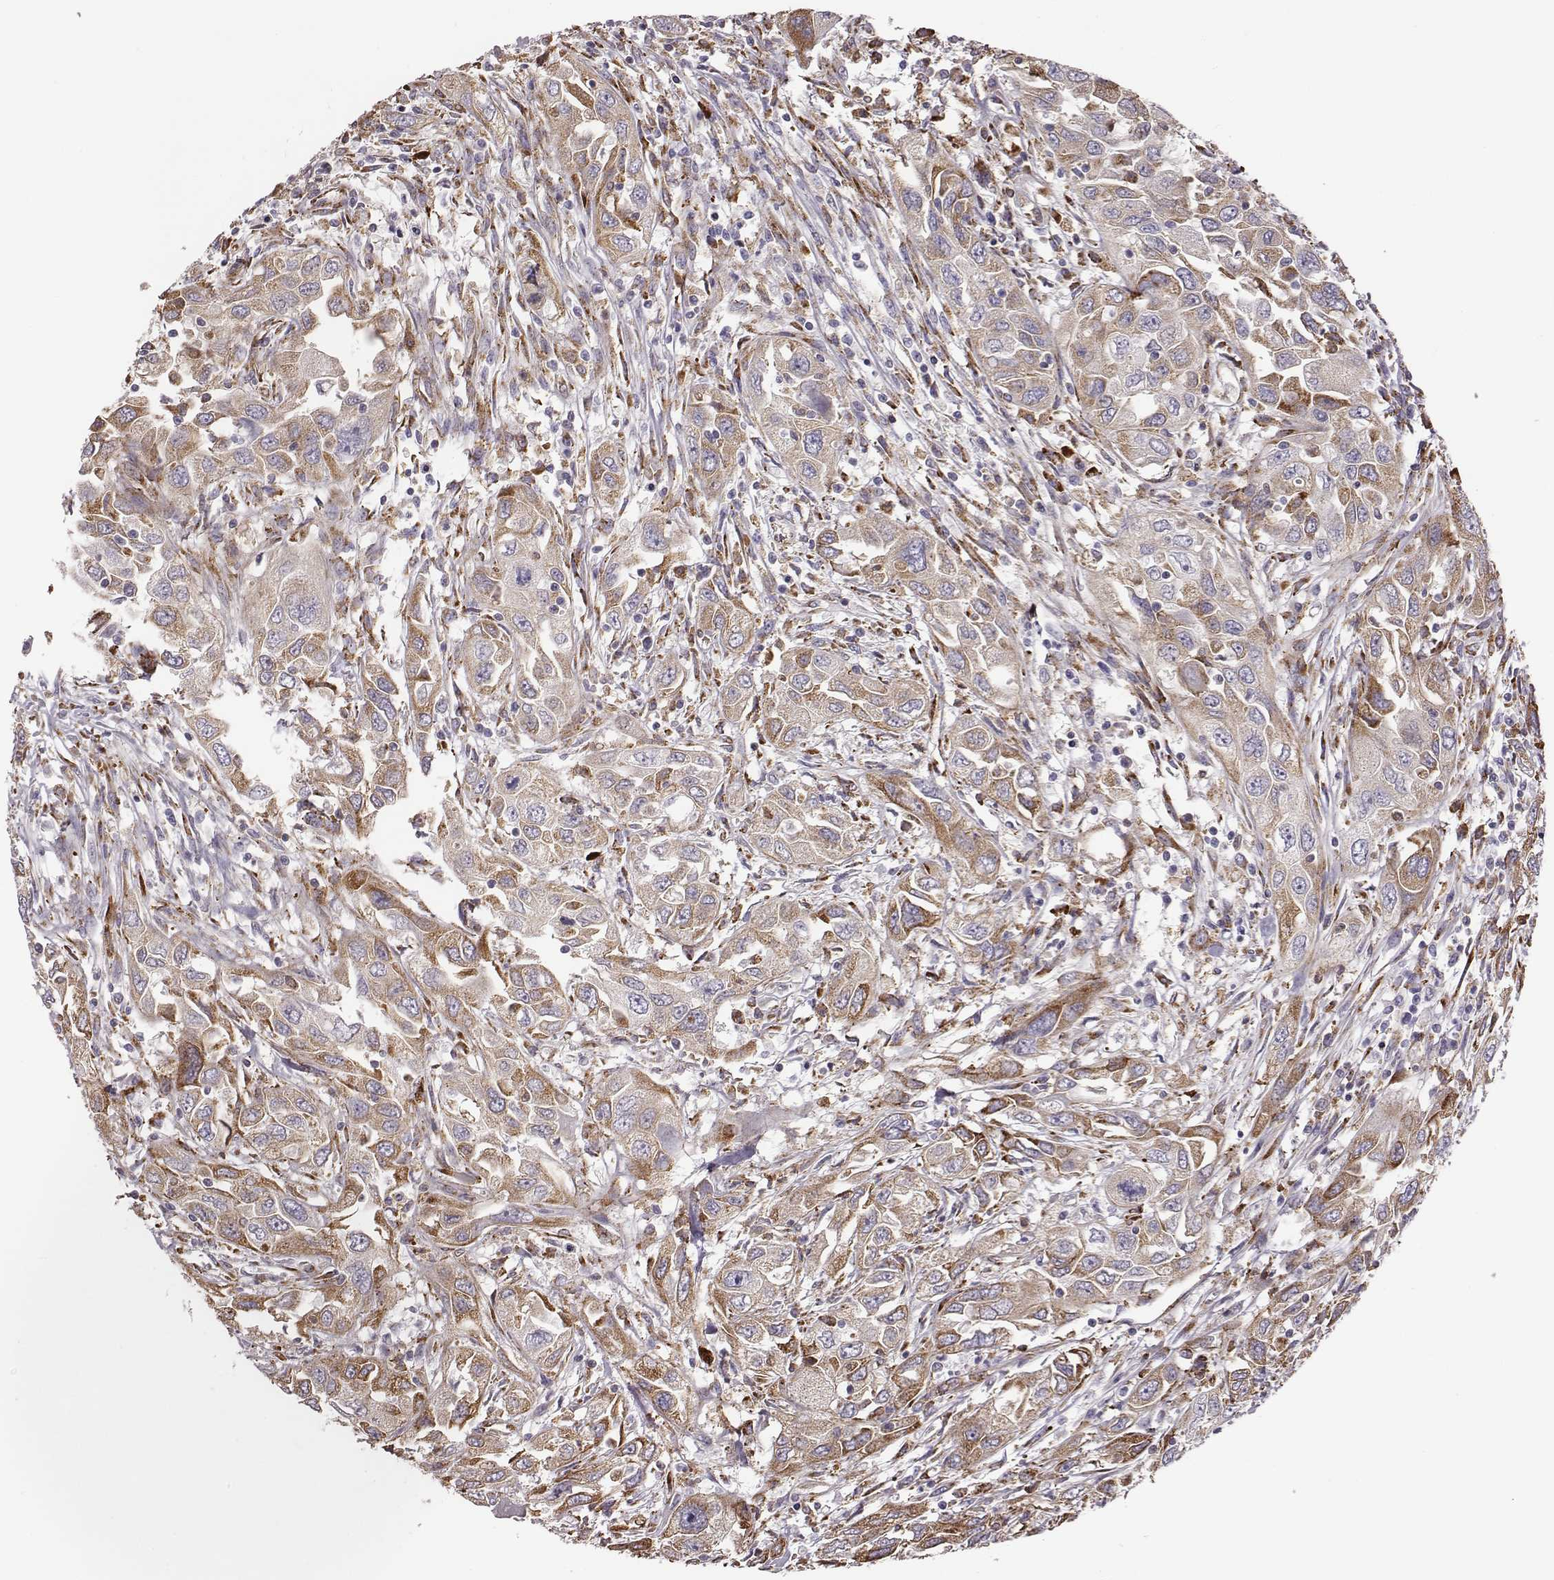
{"staining": {"intensity": "moderate", "quantity": ">75%", "location": "cytoplasmic/membranous"}, "tissue": "urothelial cancer", "cell_type": "Tumor cells", "image_type": "cancer", "snomed": [{"axis": "morphology", "description": "Urothelial carcinoma, High grade"}, {"axis": "topography", "description": "Urinary bladder"}], "caption": "There is medium levels of moderate cytoplasmic/membranous positivity in tumor cells of high-grade urothelial carcinoma, as demonstrated by immunohistochemical staining (brown color).", "gene": "SELENOI", "patient": {"sex": "male", "age": 76}}